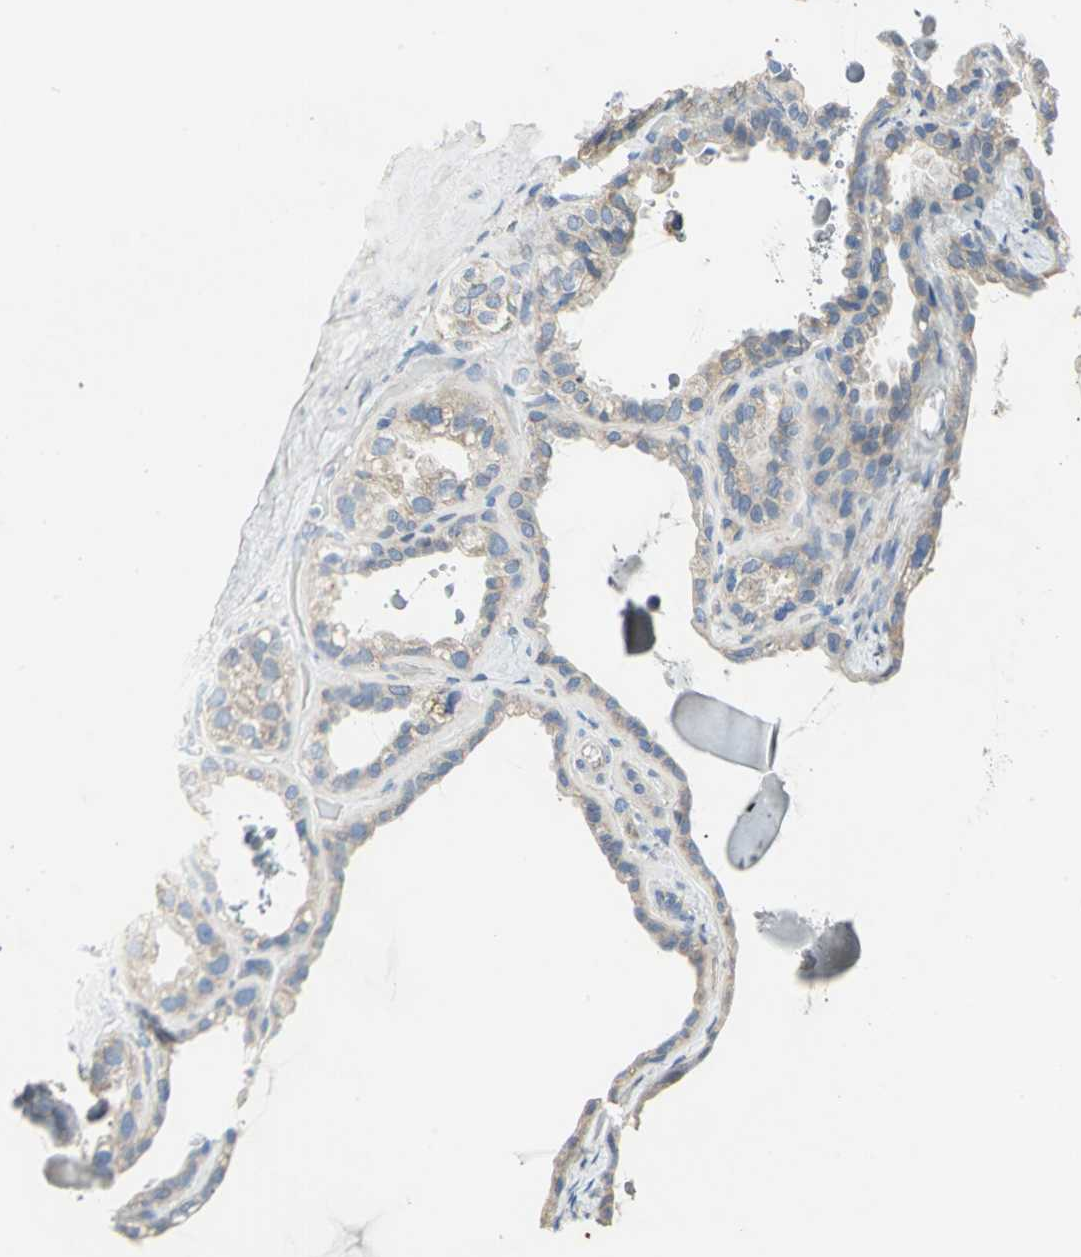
{"staining": {"intensity": "weak", "quantity": ">75%", "location": "cytoplasmic/membranous"}, "tissue": "seminal vesicle", "cell_type": "Glandular cells", "image_type": "normal", "snomed": [{"axis": "morphology", "description": "Normal tissue, NOS"}, {"axis": "morphology", "description": "Inflammation, NOS"}, {"axis": "topography", "description": "Urinary bladder"}, {"axis": "topography", "description": "Prostate"}, {"axis": "topography", "description": "Seminal veicle"}], "caption": "The photomicrograph displays a brown stain indicating the presence of a protein in the cytoplasmic/membranous of glandular cells in seminal vesicle.", "gene": "HTR1F", "patient": {"sex": "male", "age": 82}}